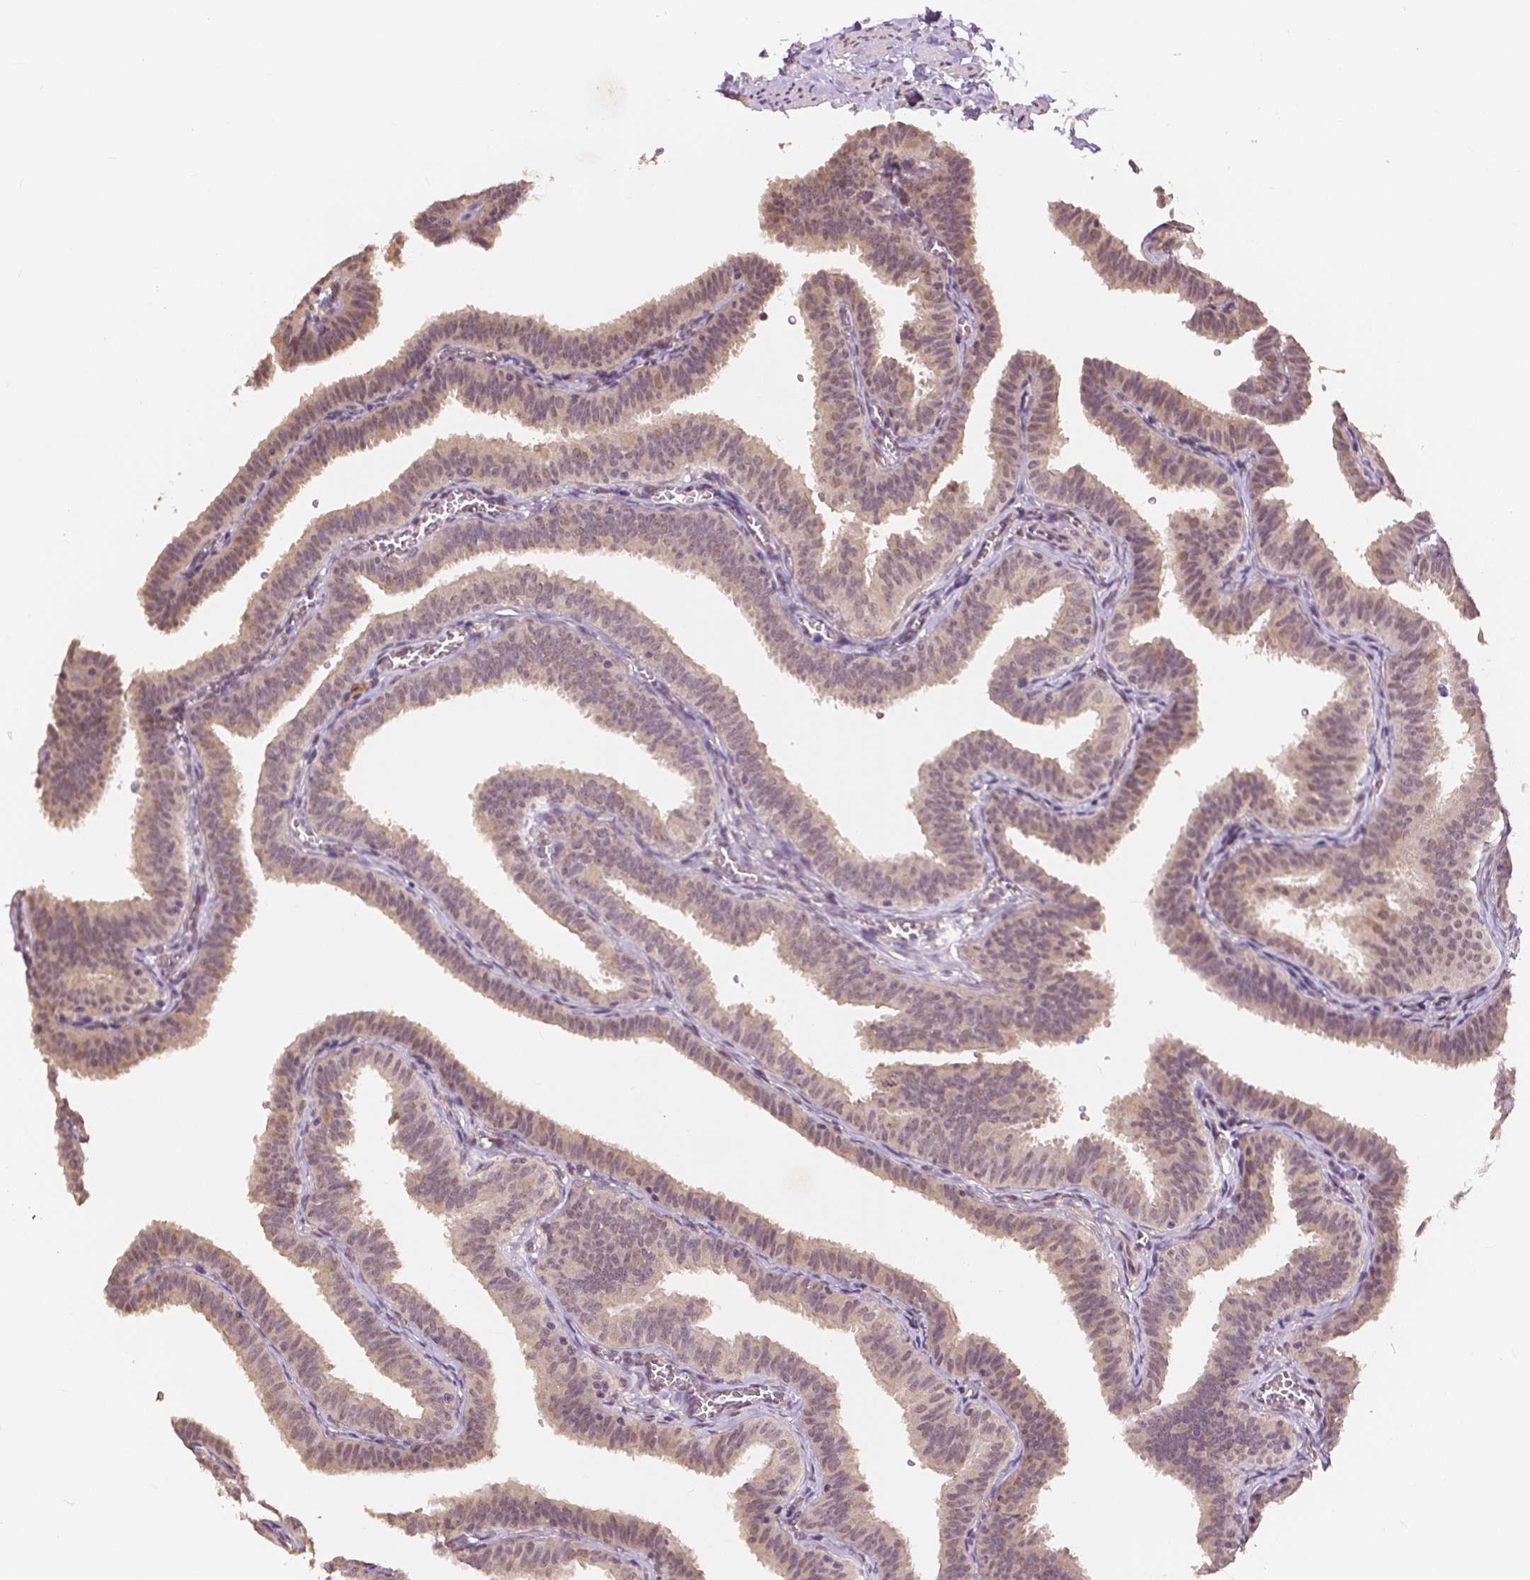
{"staining": {"intensity": "weak", "quantity": "<25%", "location": "cytoplasmic/membranous"}, "tissue": "fallopian tube", "cell_type": "Glandular cells", "image_type": "normal", "snomed": [{"axis": "morphology", "description": "Normal tissue, NOS"}, {"axis": "topography", "description": "Fallopian tube"}], "caption": "This is an IHC image of unremarkable human fallopian tube. There is no staining in glandular cells.", "gene": "MAP1LC3B", "patient": {"sex": "female", "age": 25}}